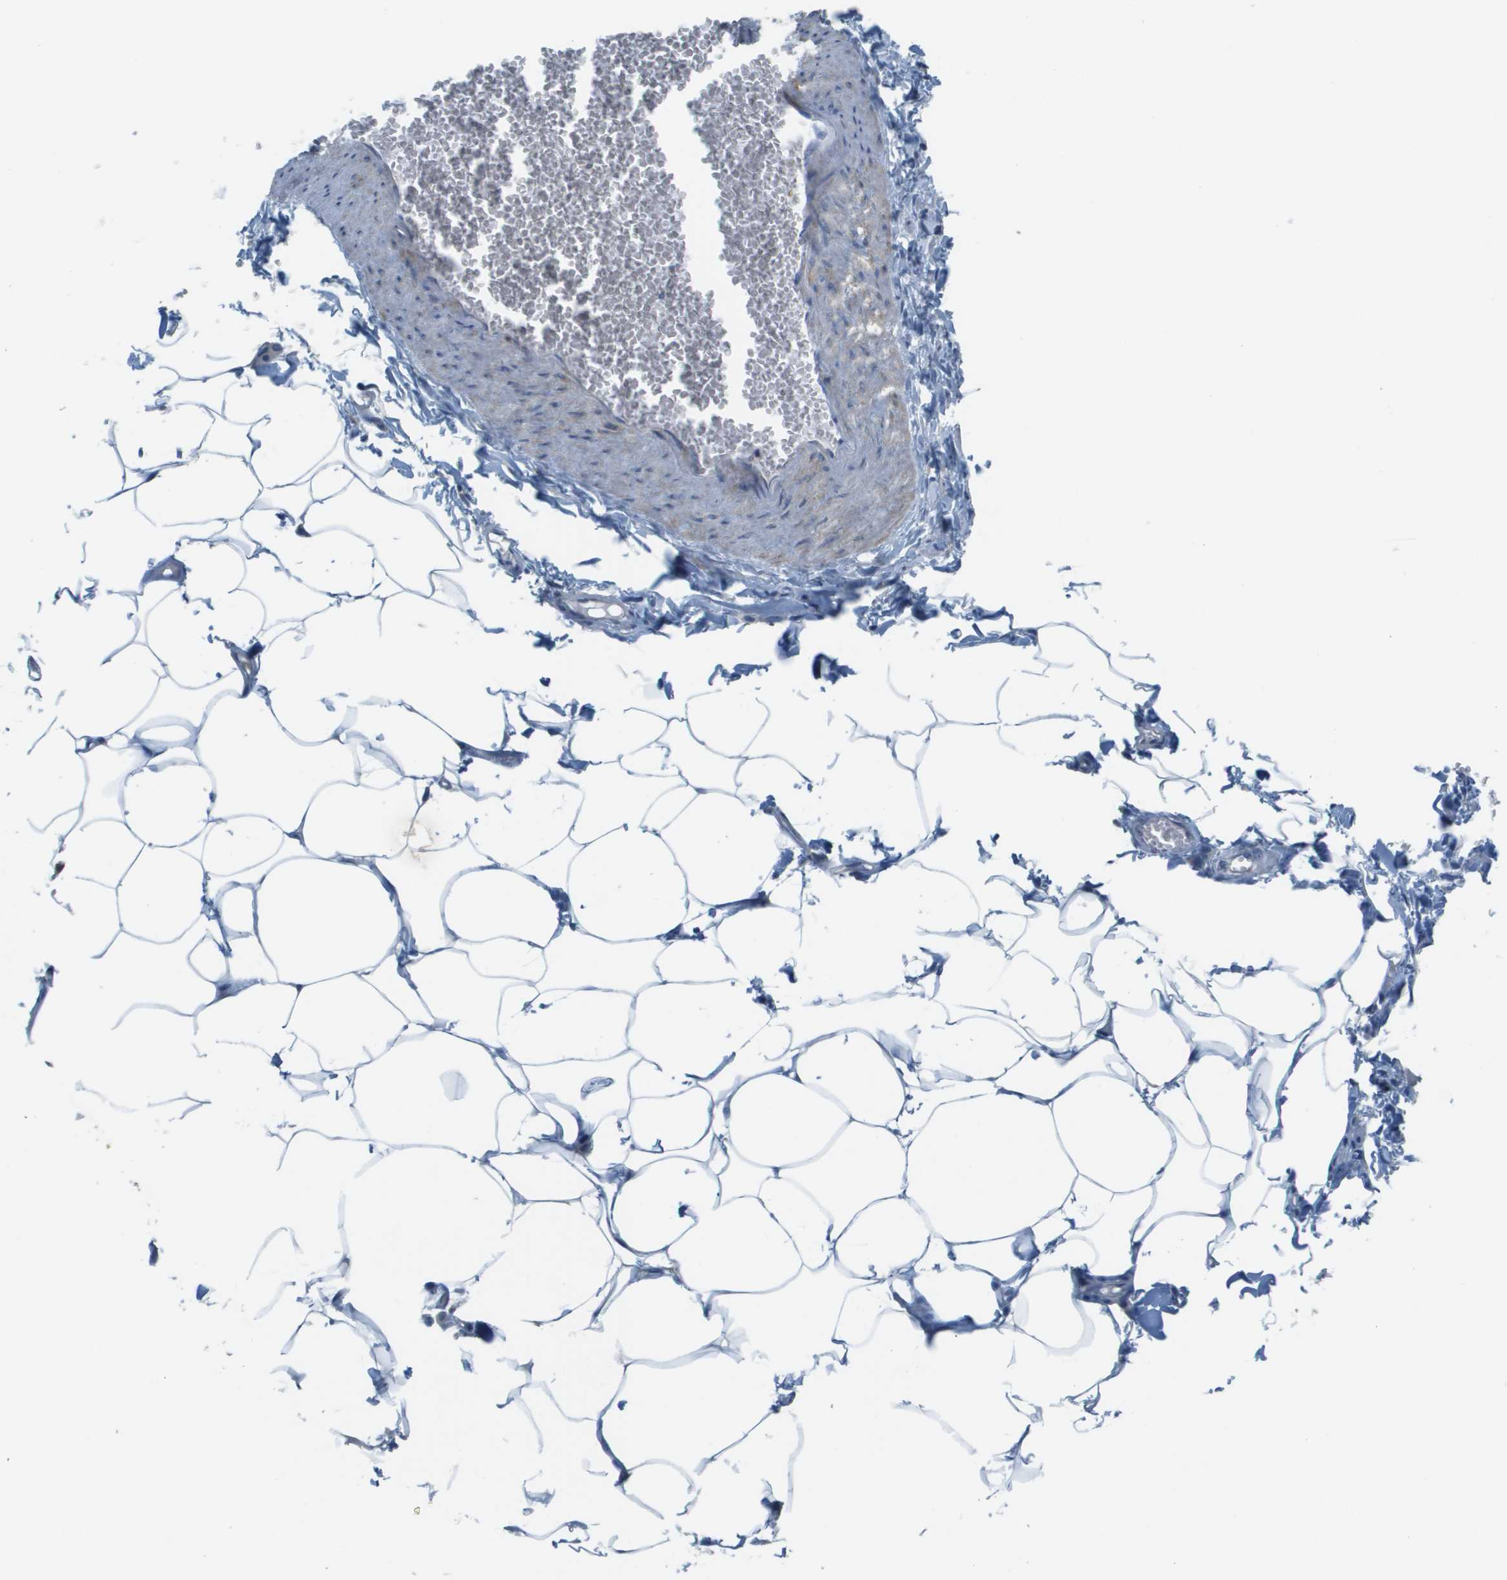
{"staining": {"intensity": "negative", "quantity": "none", "location": "none"}, "tissue": "adipose tissue", "cell_type": "Adipocytes", "image_type": "normal", "snomed": [{"axis": "morphology", "description": "Normal tissue, NOS"}, {"axis": "topography", "description": "Vascular tissue"}], "caption": "A photomicrograph of adipose tissue stained for a protein exhibits no brown staining in adipocytes.", "gene": "CORO1B", "patient": {"sex": "male", "age": 41}}